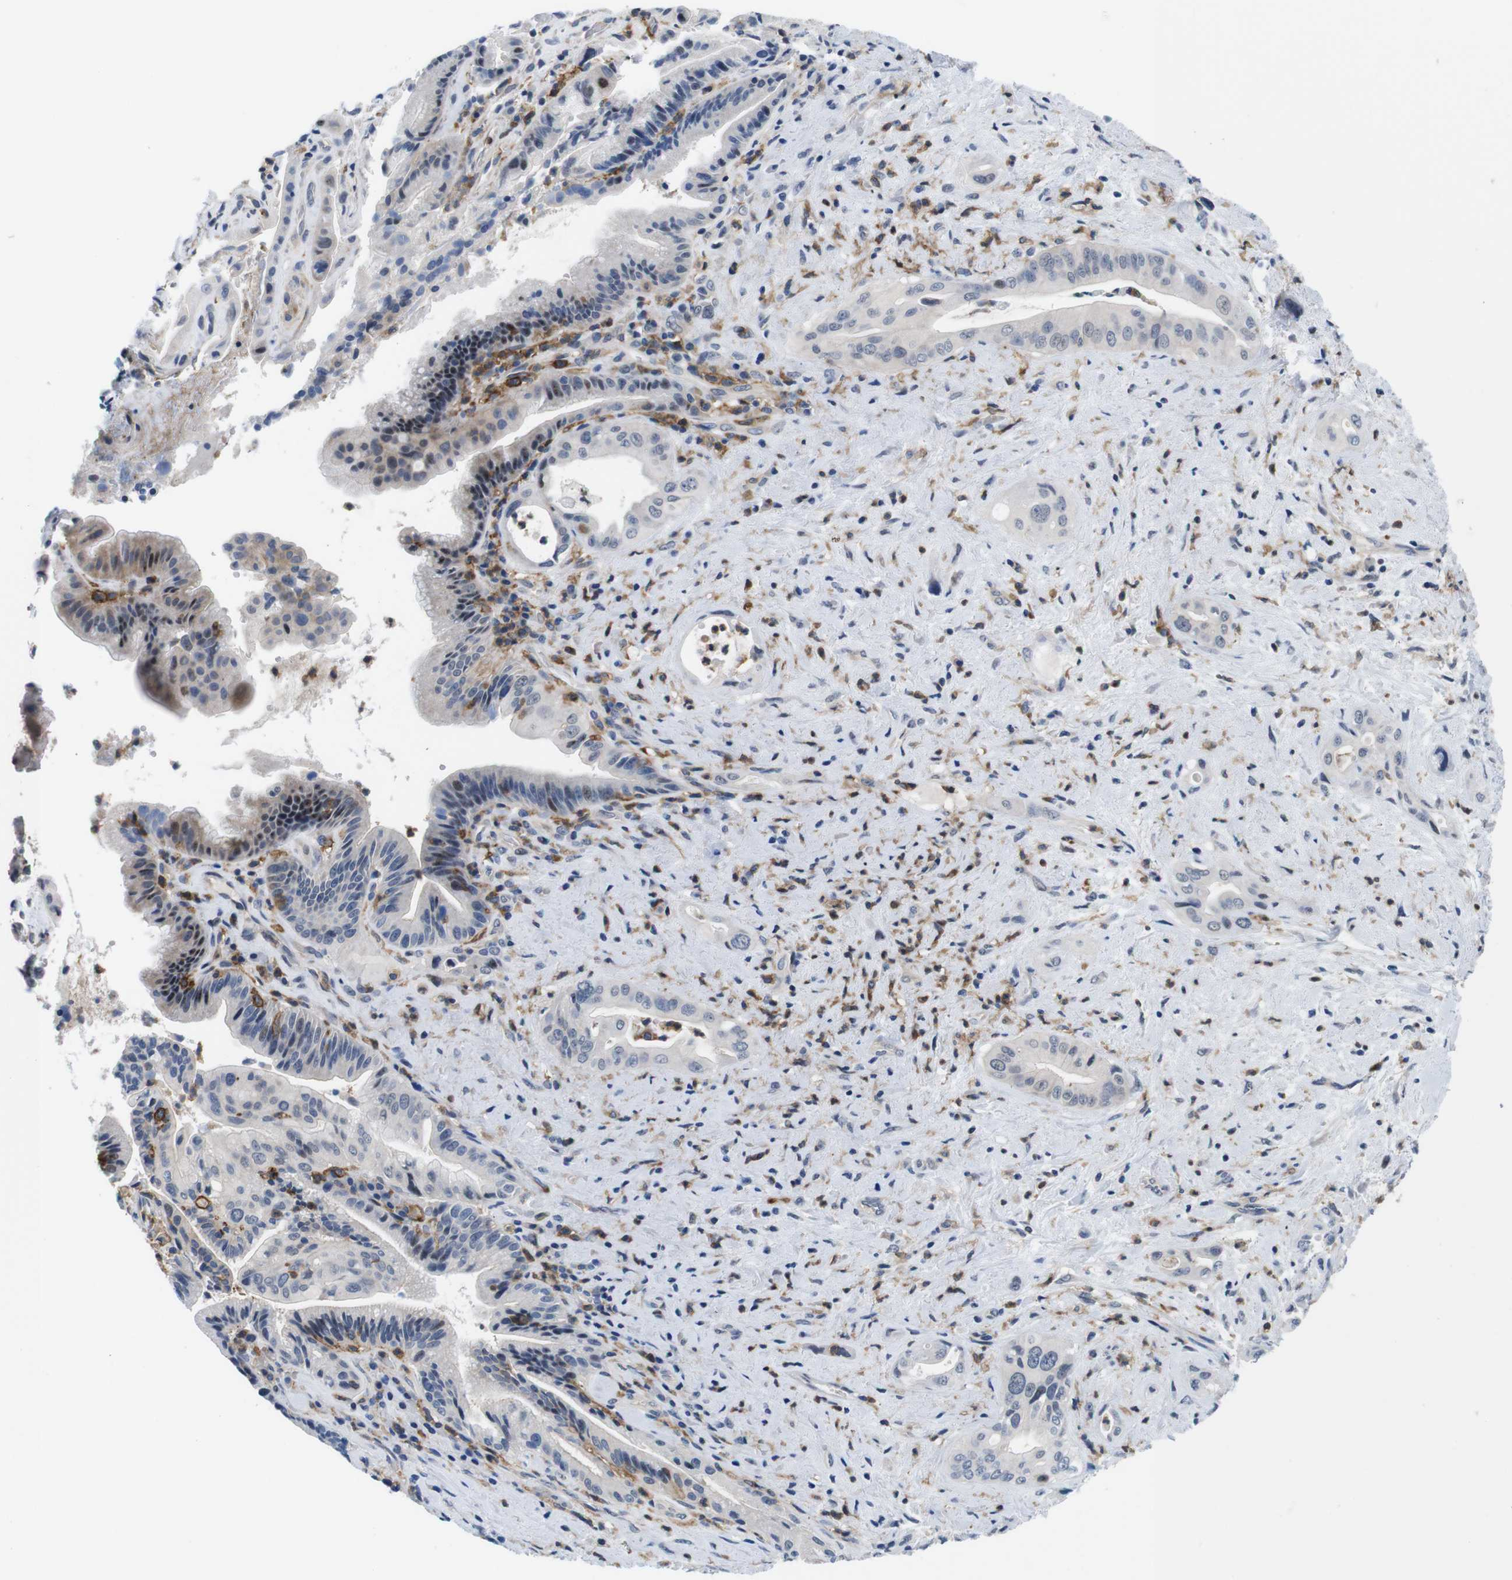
{"staining": {"intensity": "negative", "quantity": "none", "location": "none"}, "tissue": "pancreatic cancer", "cell_type": "Tumor cells", "image_type": "cancer", "snomed": [{"axis": "morphology", "description": "Adenocarcinoma, NOS"}, {"axis": "topography", "description": "Pancreas"}], "caption": "This photomicrograph is of pancreatic cancer stained with IHC to label a protein in brown with the nuclei are counter-stained blue. There is no staining in tumor cells. (DAB (3,3'-diaminobenzidine) IHC visualized using brightfield microscopy, high magnification).", "gene": "CD300C", "patient": {"sex": "male", "age": 77}}